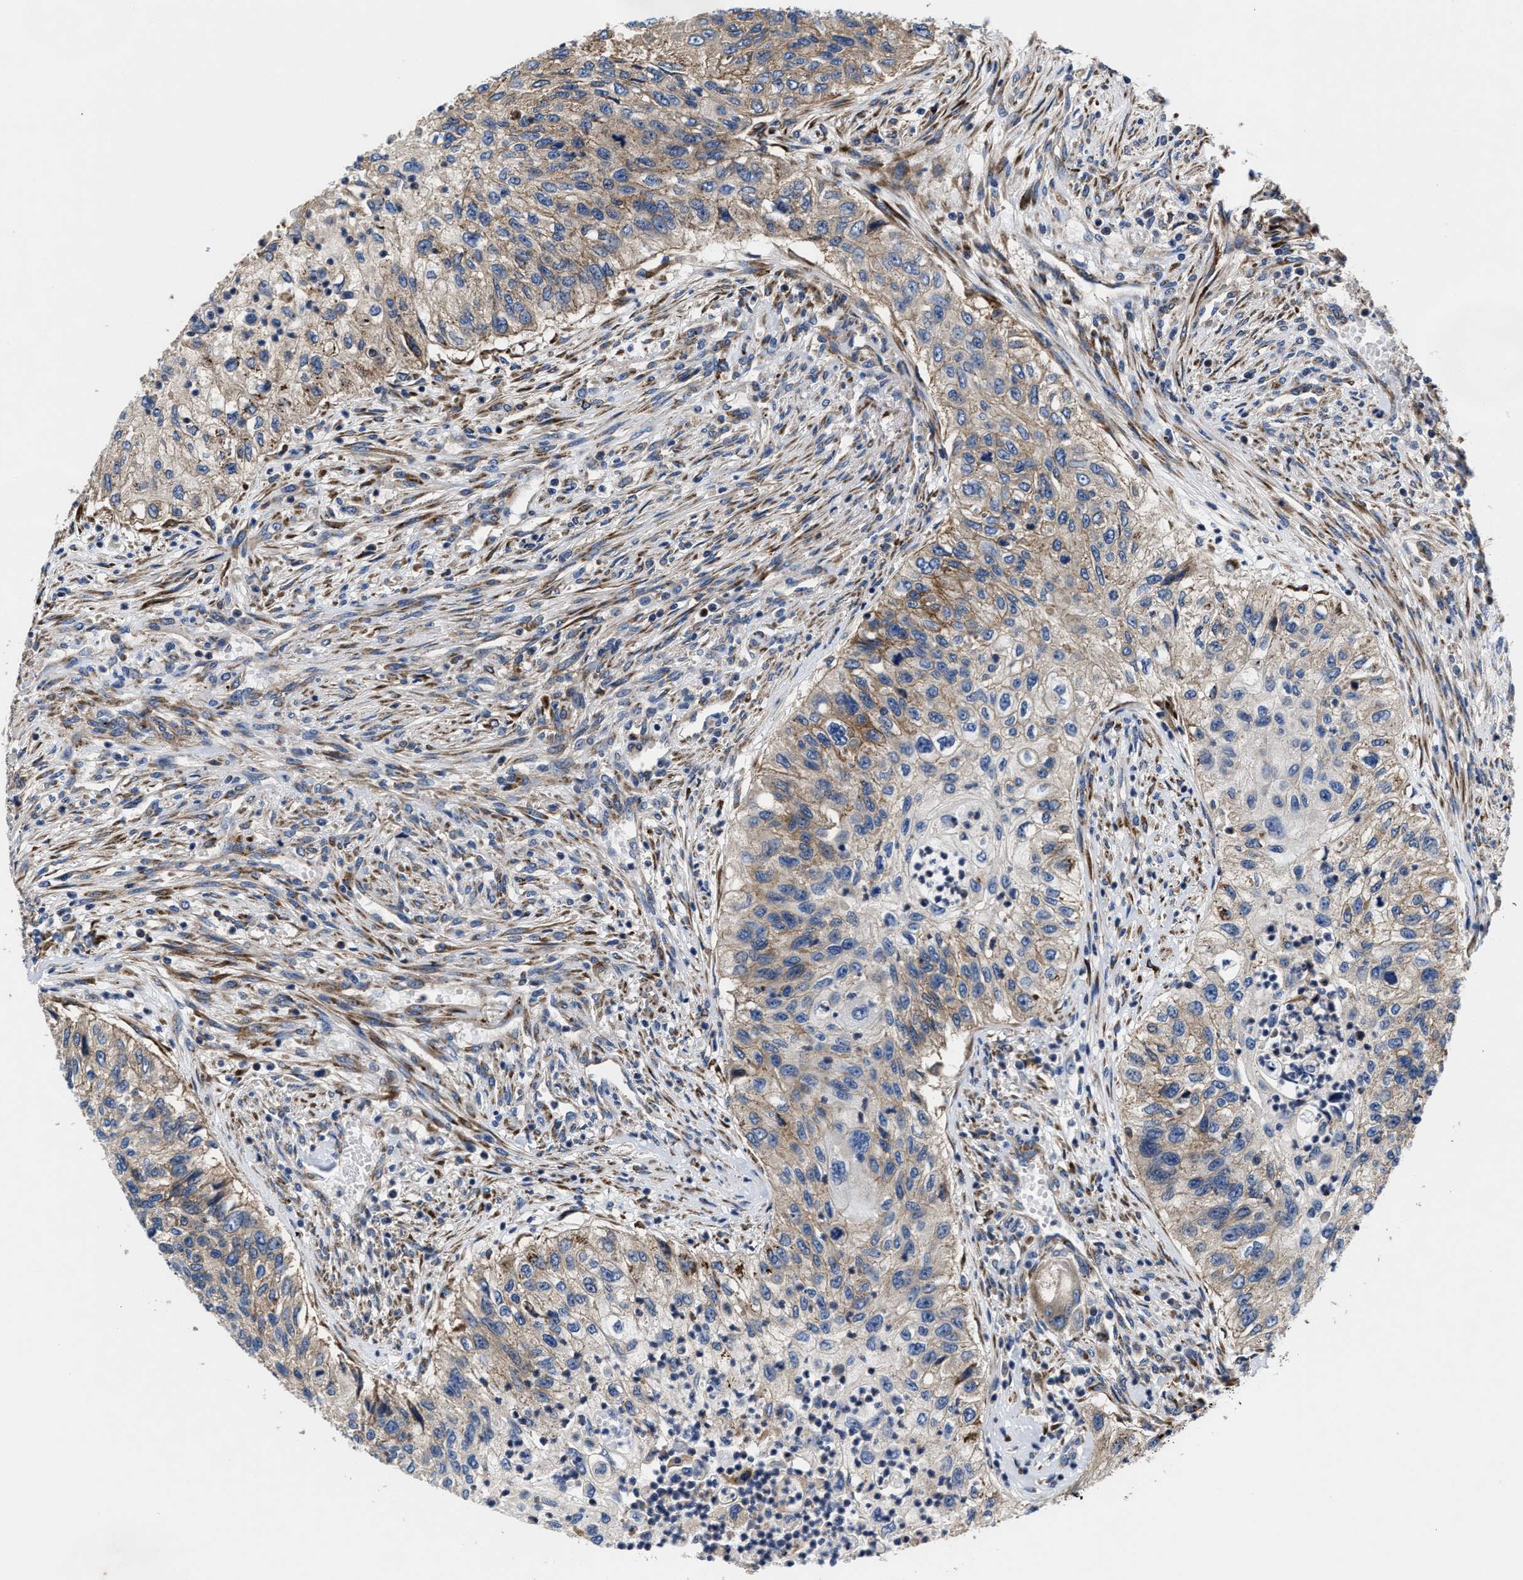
{"staining": {"intensity": "moderate", "quantity": "25%-75%", "location": "cytoplasmic/membranous"}, "tissue": "urothelial cancer", "cell_type": "Tumor cells", "image_type": "cancer", "snomed": [{"axis": "morphology", "description": "Urothelial carcinoma, High grade"}, {"axis": "topography", "description": "Urinary bladder"}], "caption": "Brown immunohistochemical staining in human urothelial carcinoma (high-grade) exhibits moderate cytoplasmic/membranous staining in about 25%-75% of tumor cells. Nuclei are stained in blue.", "gene": "SLC12A2", "patient": {"sex": "female", "age": 60}}